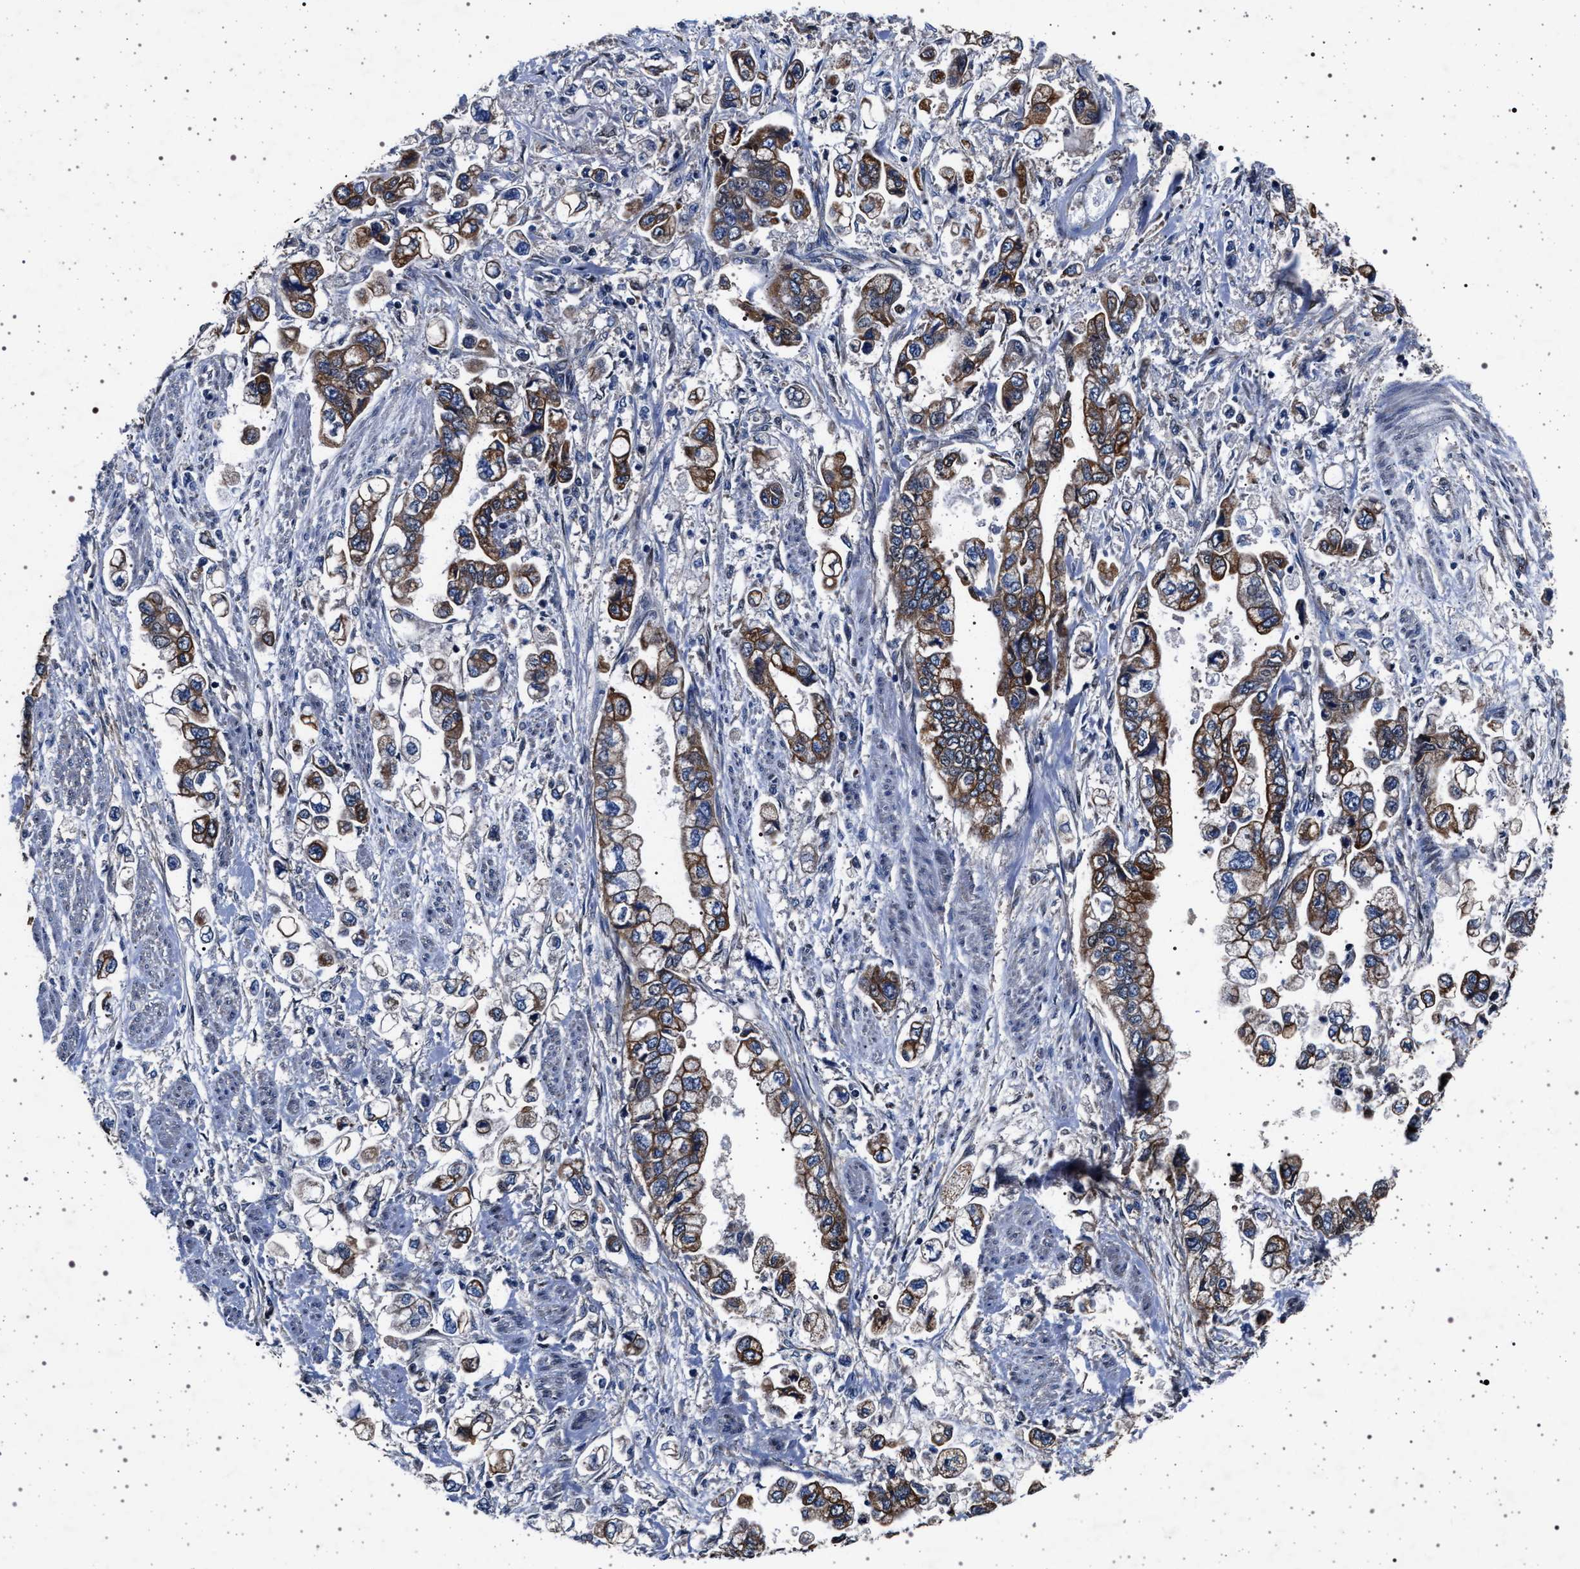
{"staining": {"intensity": "moderate", "quantity": ">75%", "location": "cytoplasmic/membranous"}, "tissue": "stomach cancer", "cell_type": "Tumor cells", "image_type": "cancer", "snomed": [{"axis": "morphology", "description": "Normal tissue, NOS"}, {"axis": "morphology", "description": "Adenocarcinoma, NOS"}, {"axis": "topography", "description": "Stomach"}], "caption": "A micrograph of human adenocarcinoma (stomach) stained for a protein demonstrates moderate cytoplasmic/membranous brown staining in tumor cells.", "gene": "MAP3K2", "patient": {"sex": "male", "age": 62}}